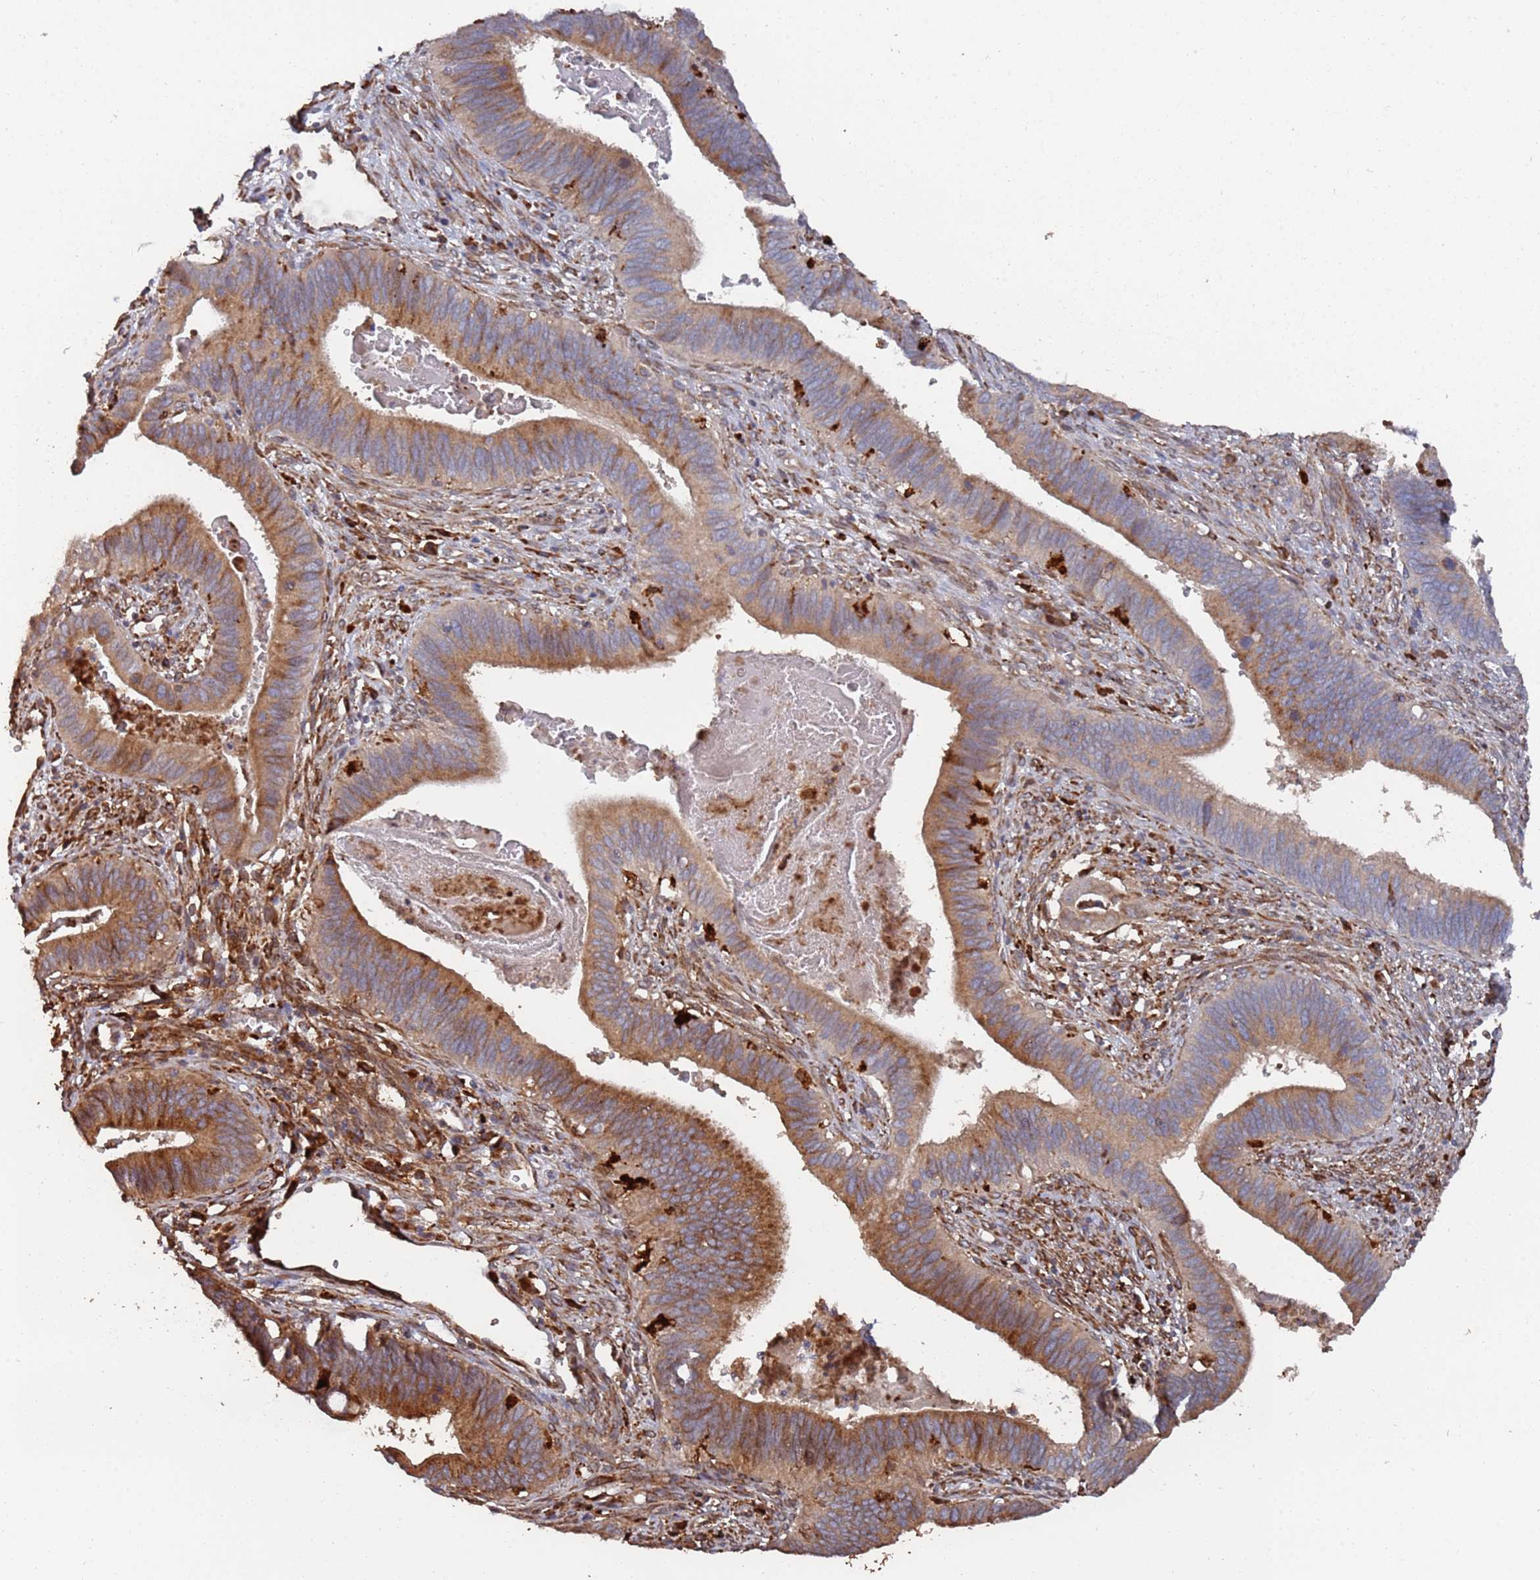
{"staining": {"intensity": "strong", "quantity": "25%-75%", "location": "cytoplasmic/membranous"}, "tissue": "cervical cancer", "cell_type": "Tumor cells", "image_type": "cancer", "snomed": [{"axis": "morphology", "description": "Adenocarcinoma, NOS"}, {"axis": "topography", "description": "Cervix"}], "caption": "Immunohistochemistry (IHC) of cervical cancer (adenocarcinoma) exhibits high levels of strong cytoplasmic/membranous positivity in about 25%-75% of tumor cells.", "gene": "LACC1", "patient": {"sex": "female", "age": 42}}